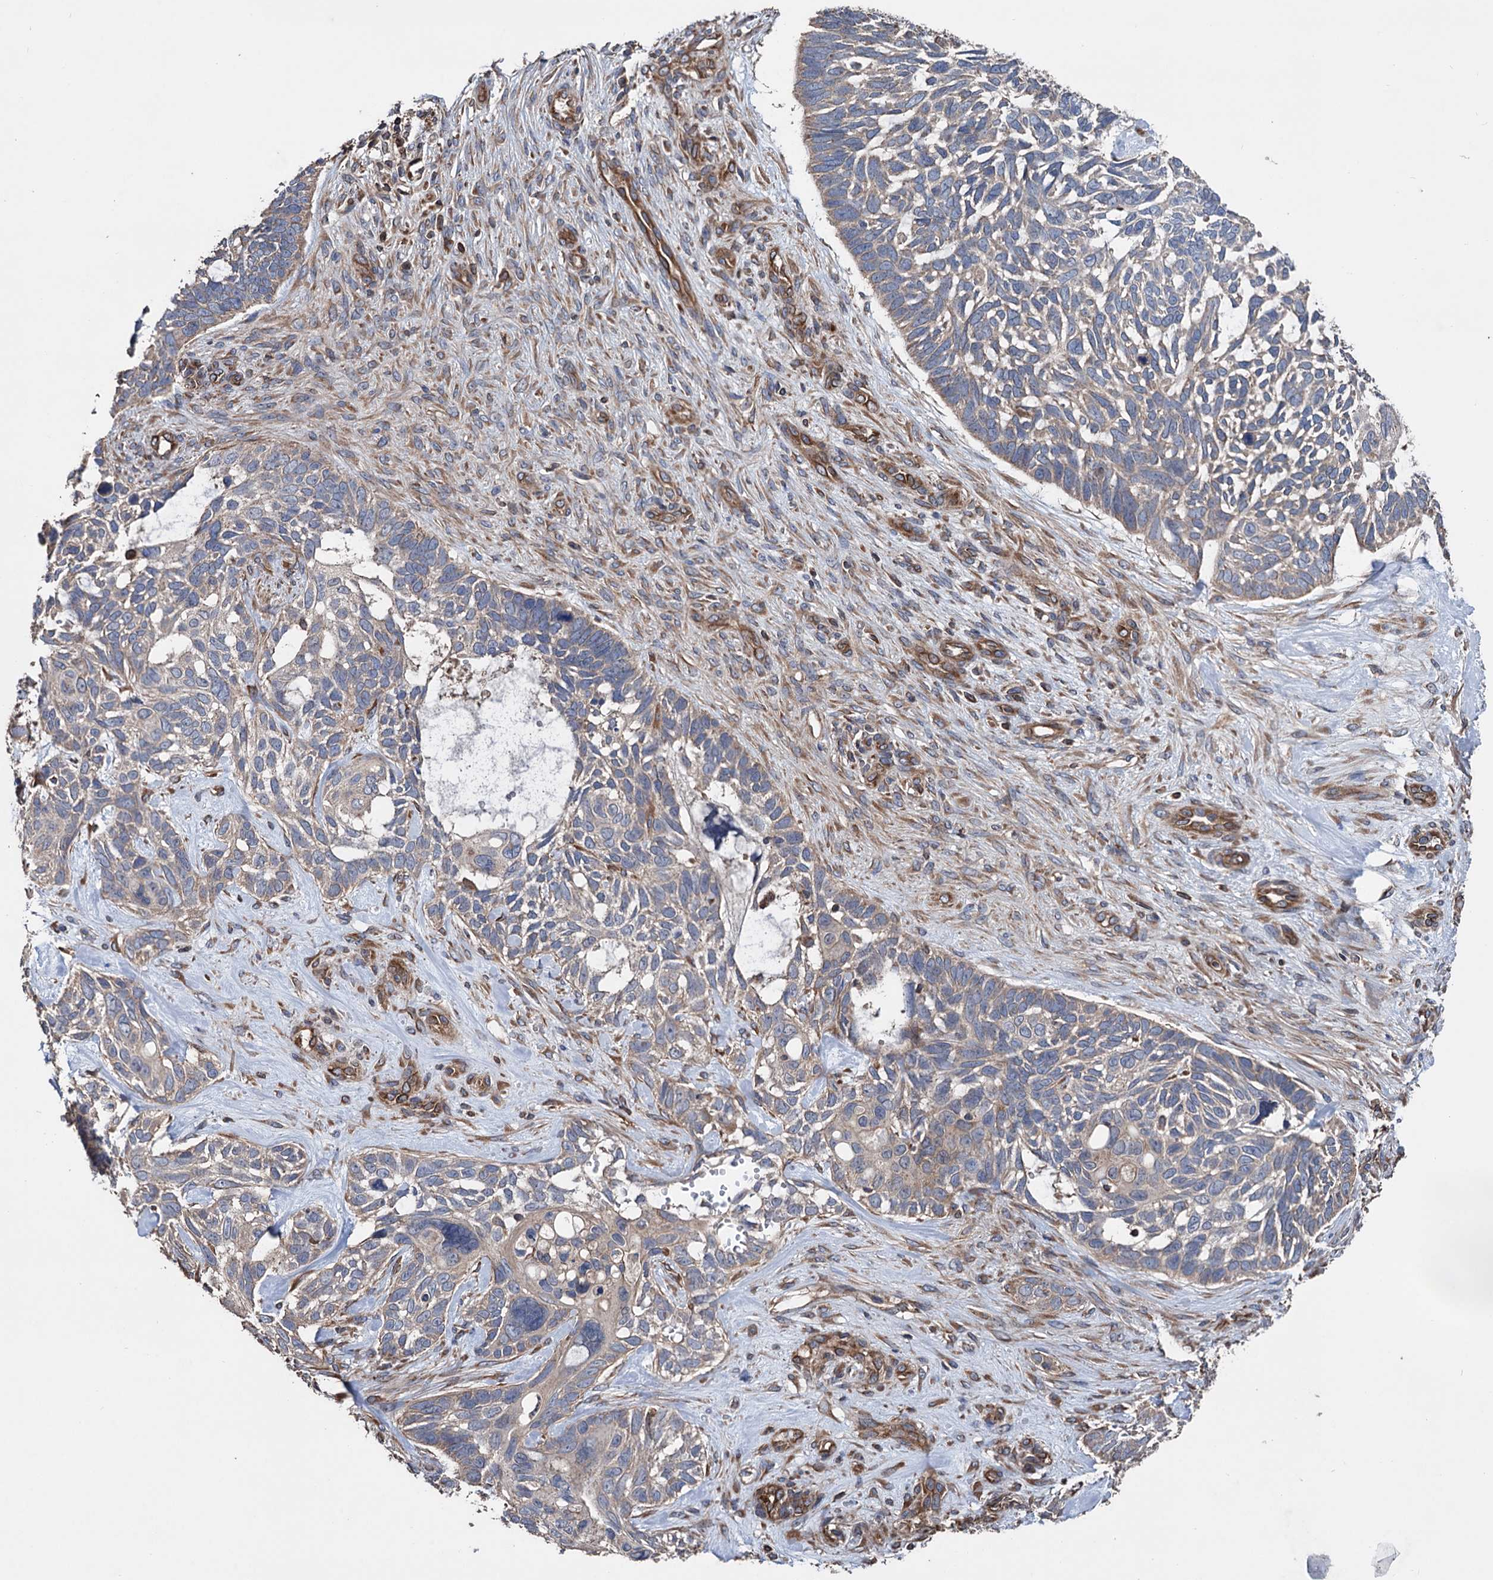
{"staining": {"intensity": "weak", "quantity": "<25%", "location": "cytoplasmic/membranous"}, "tissue": "skin cancer", "cell_type": "Tumor cells", "image_type": "cancer", "snomed": [{"axis": "morphology", "description": "Basal cell carcinoma"}, {"axis": "topography", "description": "Skin"}], "caption": "Tumor cells show no significant positivity in skin cancer (basal cell carcinoma).", "gene": "STING1", "patient": {"sex": "male", "age": 88}}